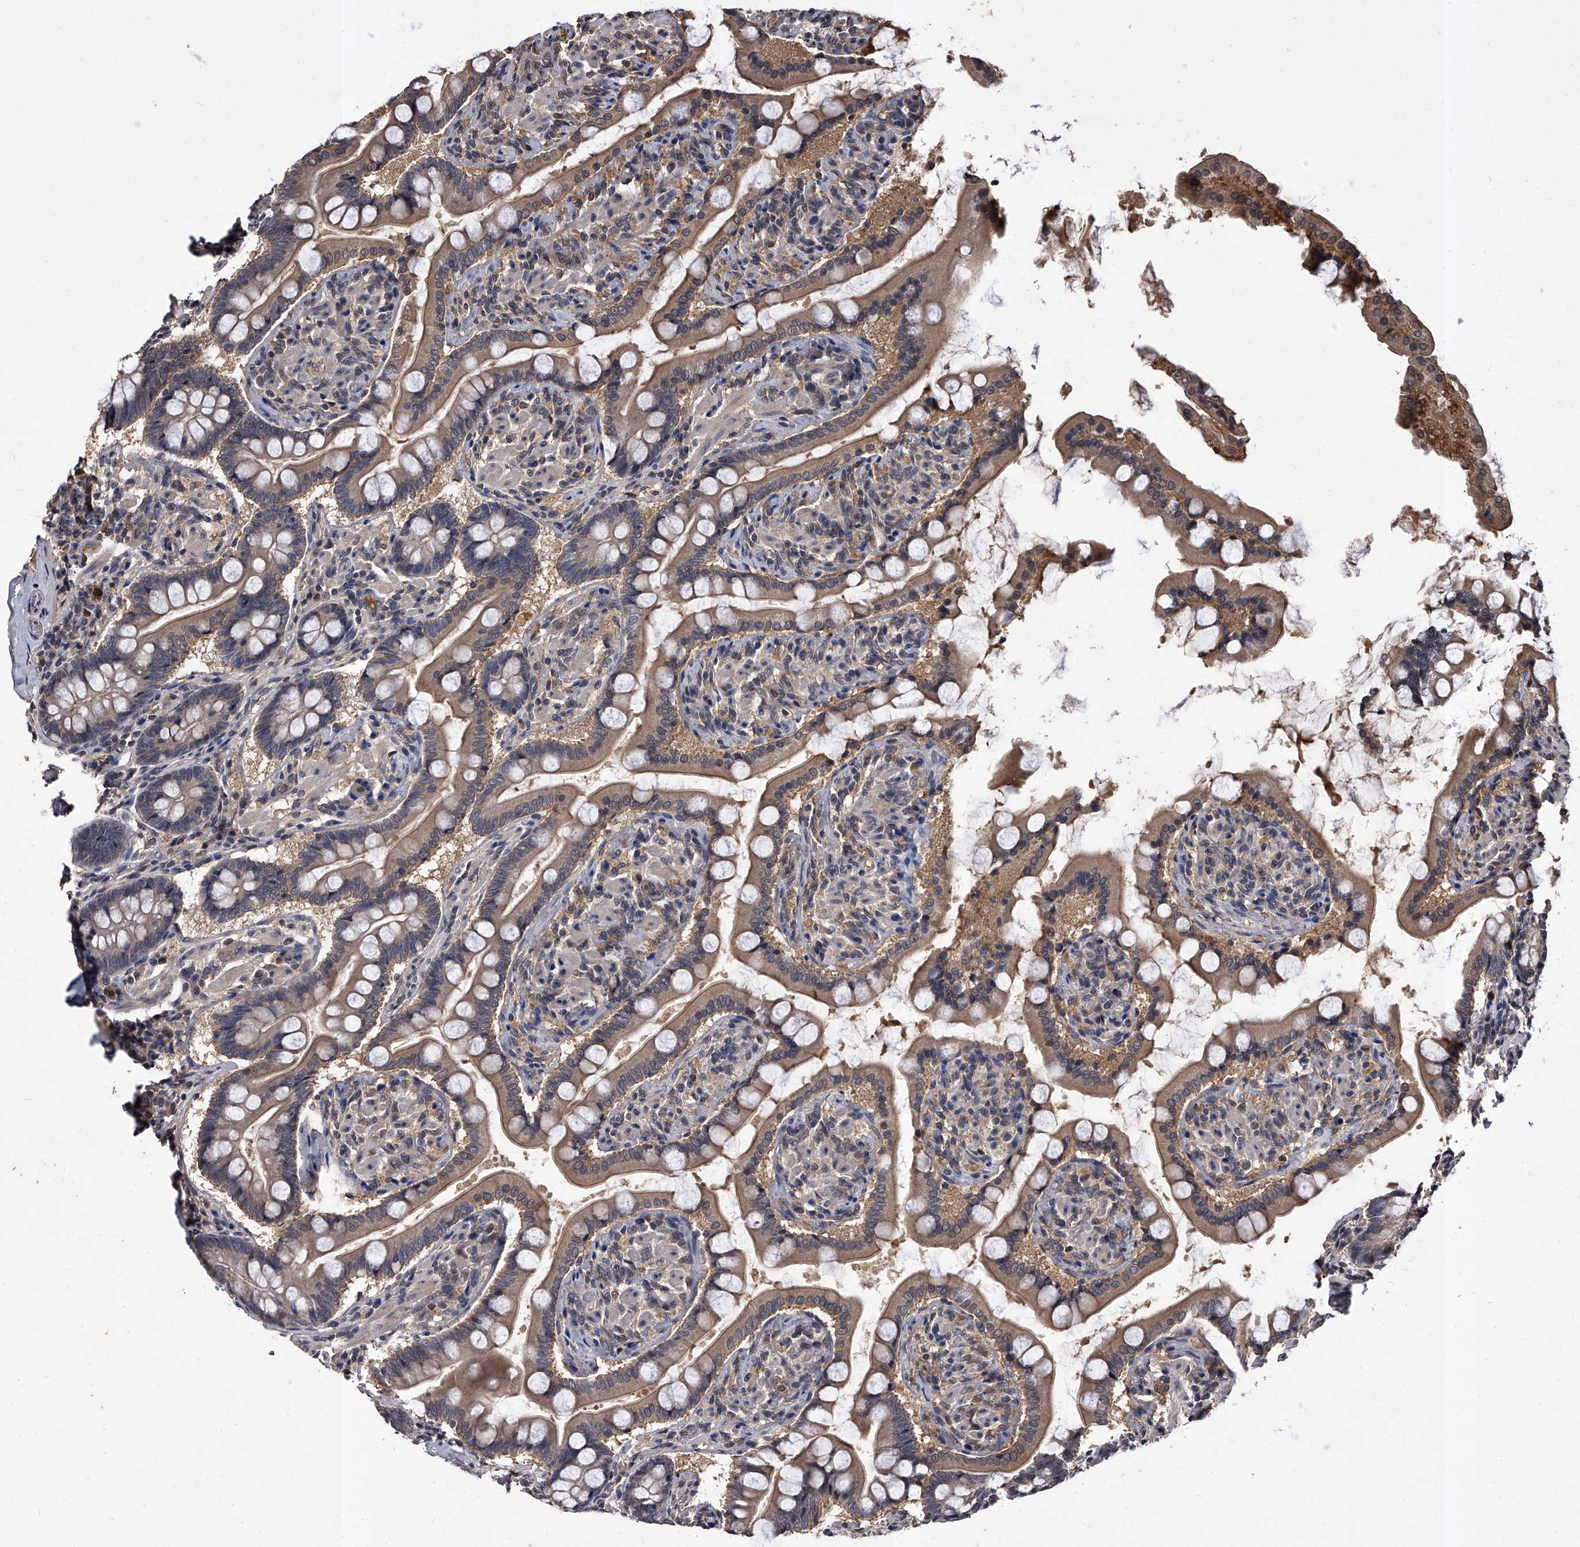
{"staining": {"intensity": "weak", "quantity": ">75%", "location": "cytoplasmic/membranous"}, "tissue": "small intestine", "cell_type": "Glandular cells", "image_type": "normal", "snomed": [{"axis": "morphology", "description": "Normal tissue, NOS"}, {"axis": "topography", "description": "Small intestine"}], "caption": "Weak cytoplasmic/membranous protein expression is appreciated in approximately >75% of glandular cells in small intestine. (IHC, brightfield microscopy, high magnification).", "gene": "SLC18B1", "patient": {"sex": "male", "age": 41}}